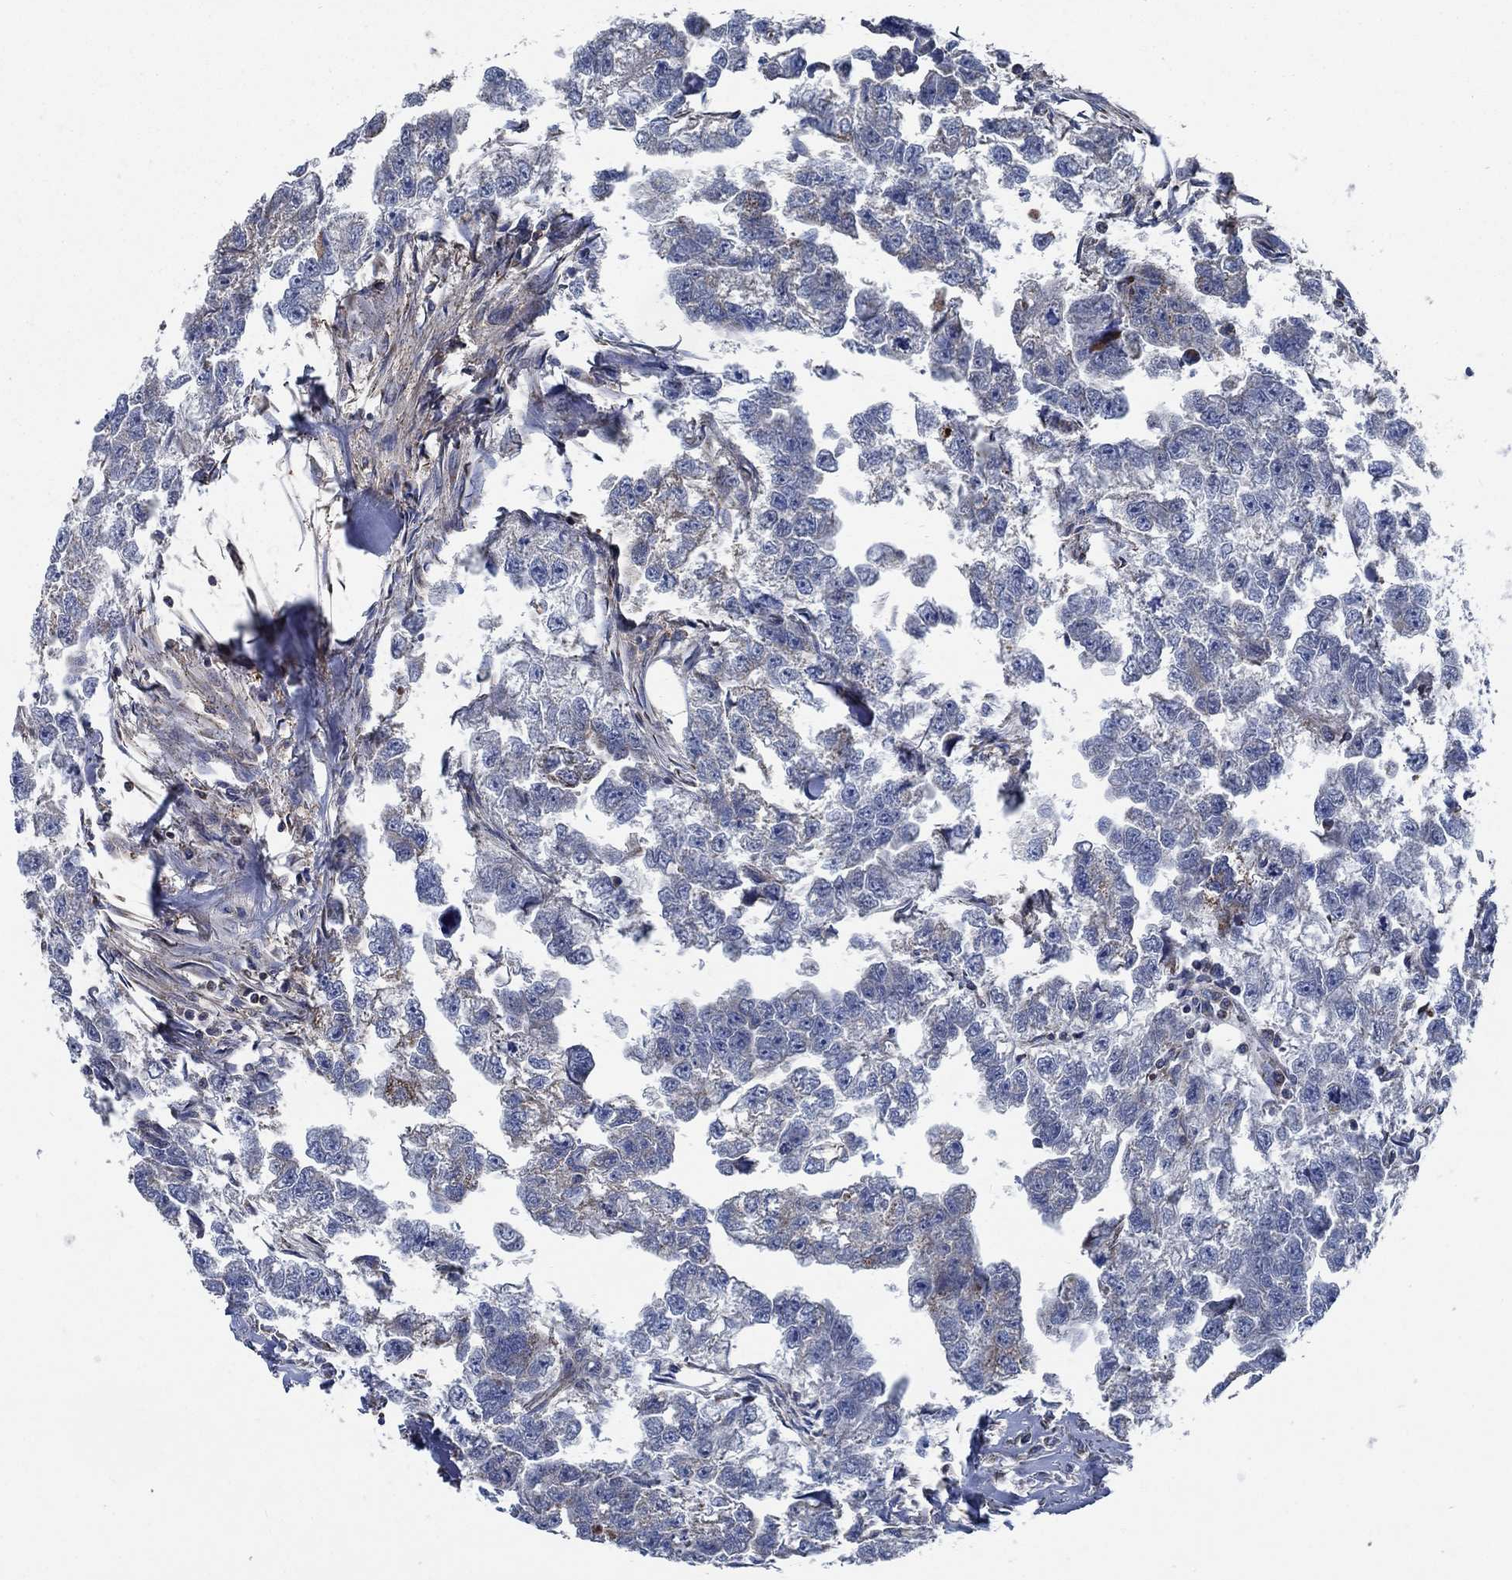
{"staining": {"intensity": "weak", "quantity": "<25%", "location": "cytoplasmic/membranous"}, "tissue": "testis cancer", "cell_type": "Tumor cells", "image_type": "cancer", "snomed": [{"axis": "morphology", "description": "Carcinoma, Embryonal, NOS"}, {"axis": "morphology", "description": "Teratoma, malignant, NOS"}, {"axis": "topography", "description": "Testis"}], "caption": "The image reveals no significant staining in tumor cells of testis embryonal carcinoma.", "gene": "STXBP6", "patient": {"sex": "male", "age": 44}}